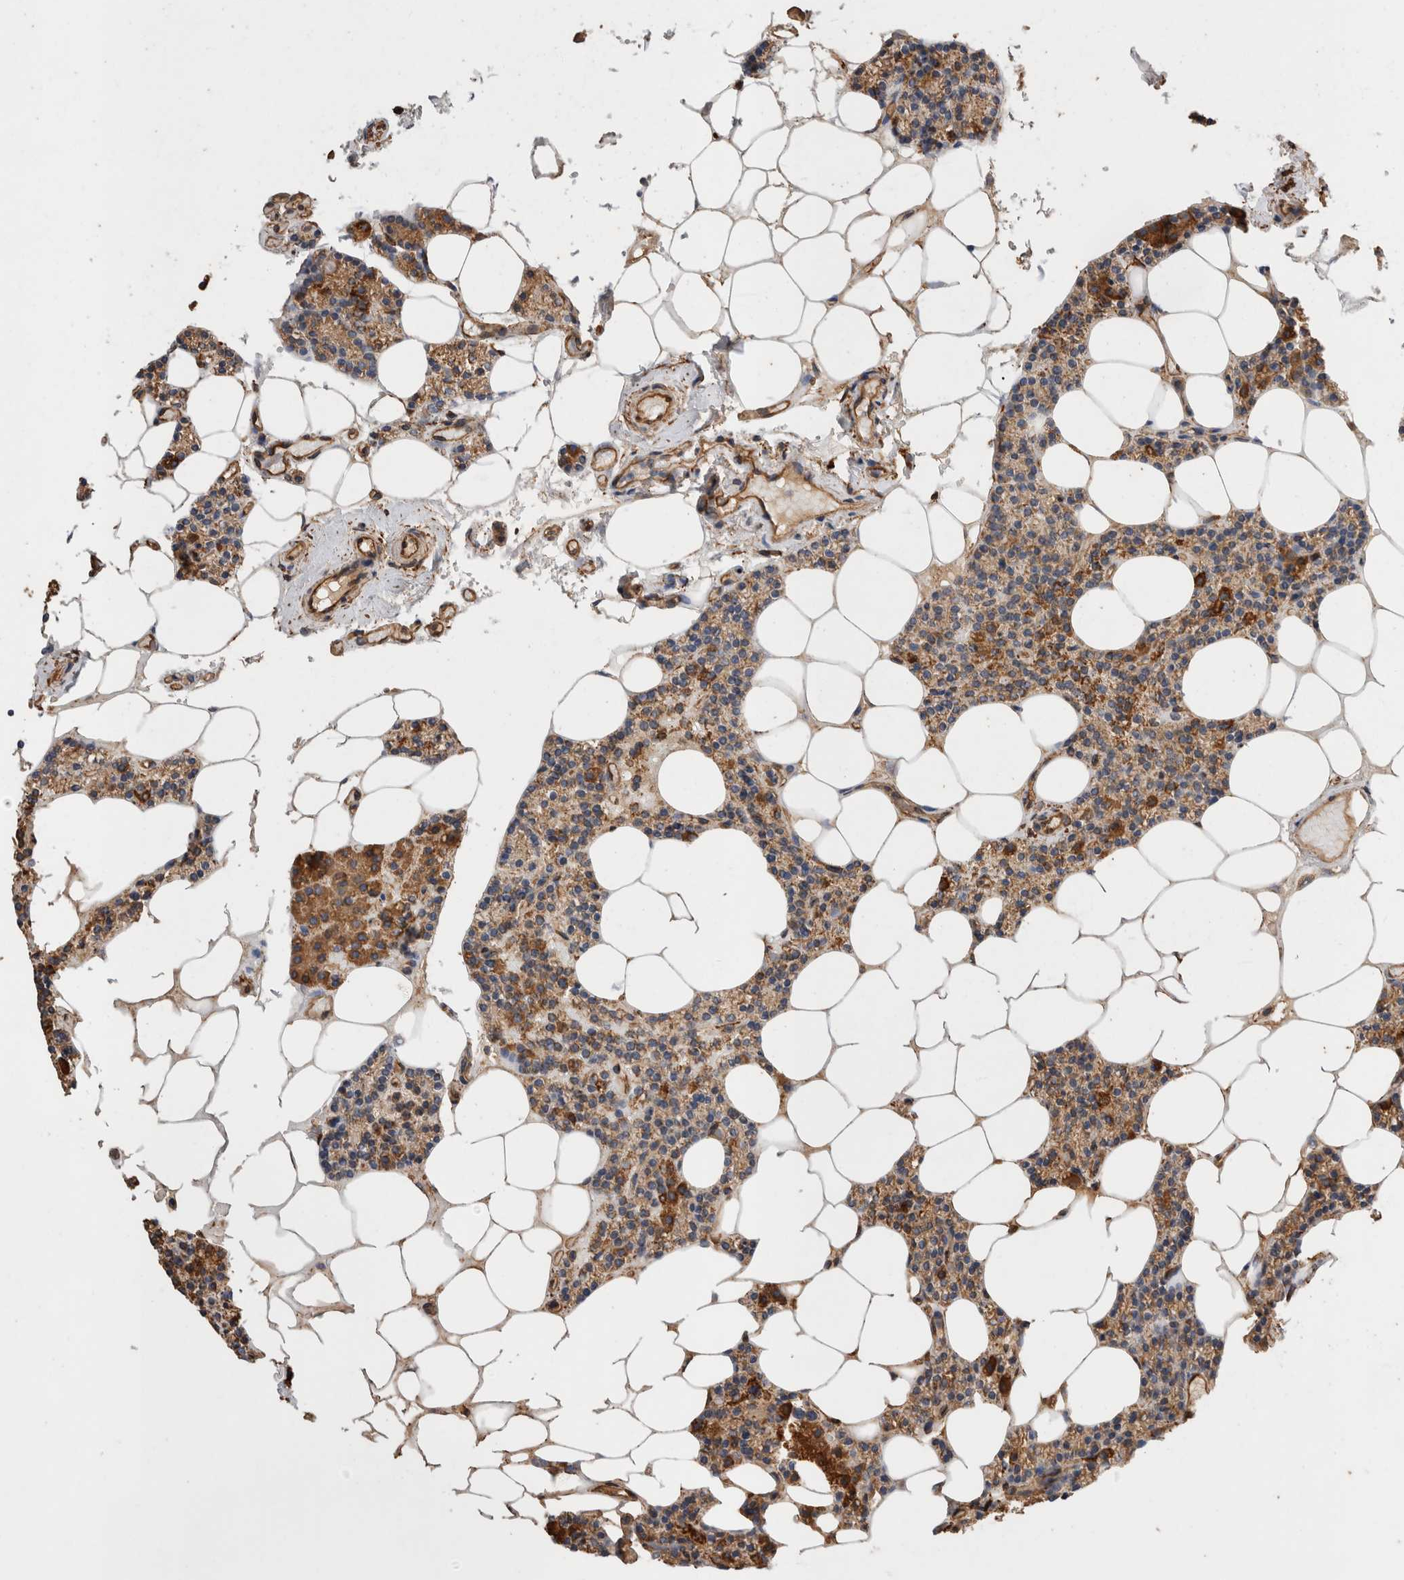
{"staining": {"intensity": "moderate", "quantity": ">75%", "location": "cytoplasmic/membranous"}, "tissue": "parathyroid gland", "cell_type": "Glandular cells", "image_type": "normal", "snomed": [{"axis": "morphology", "description": "Normal tissue, NOS"}, {"axis": "topography", "description": "Parathyroid gland"}], "caption": "Glandular cells exhibit medium levels of moderate cytoplasmic/membranous staining in about >75% of cells in unremarkable human parathyroid gland. The protein is stained brown, and the nuclei are stained in blue (DAB IHC with brightfield microscopy, high magnification).", "gene": "ZNF397", "patient": {"sex": "male", "age": 75}}